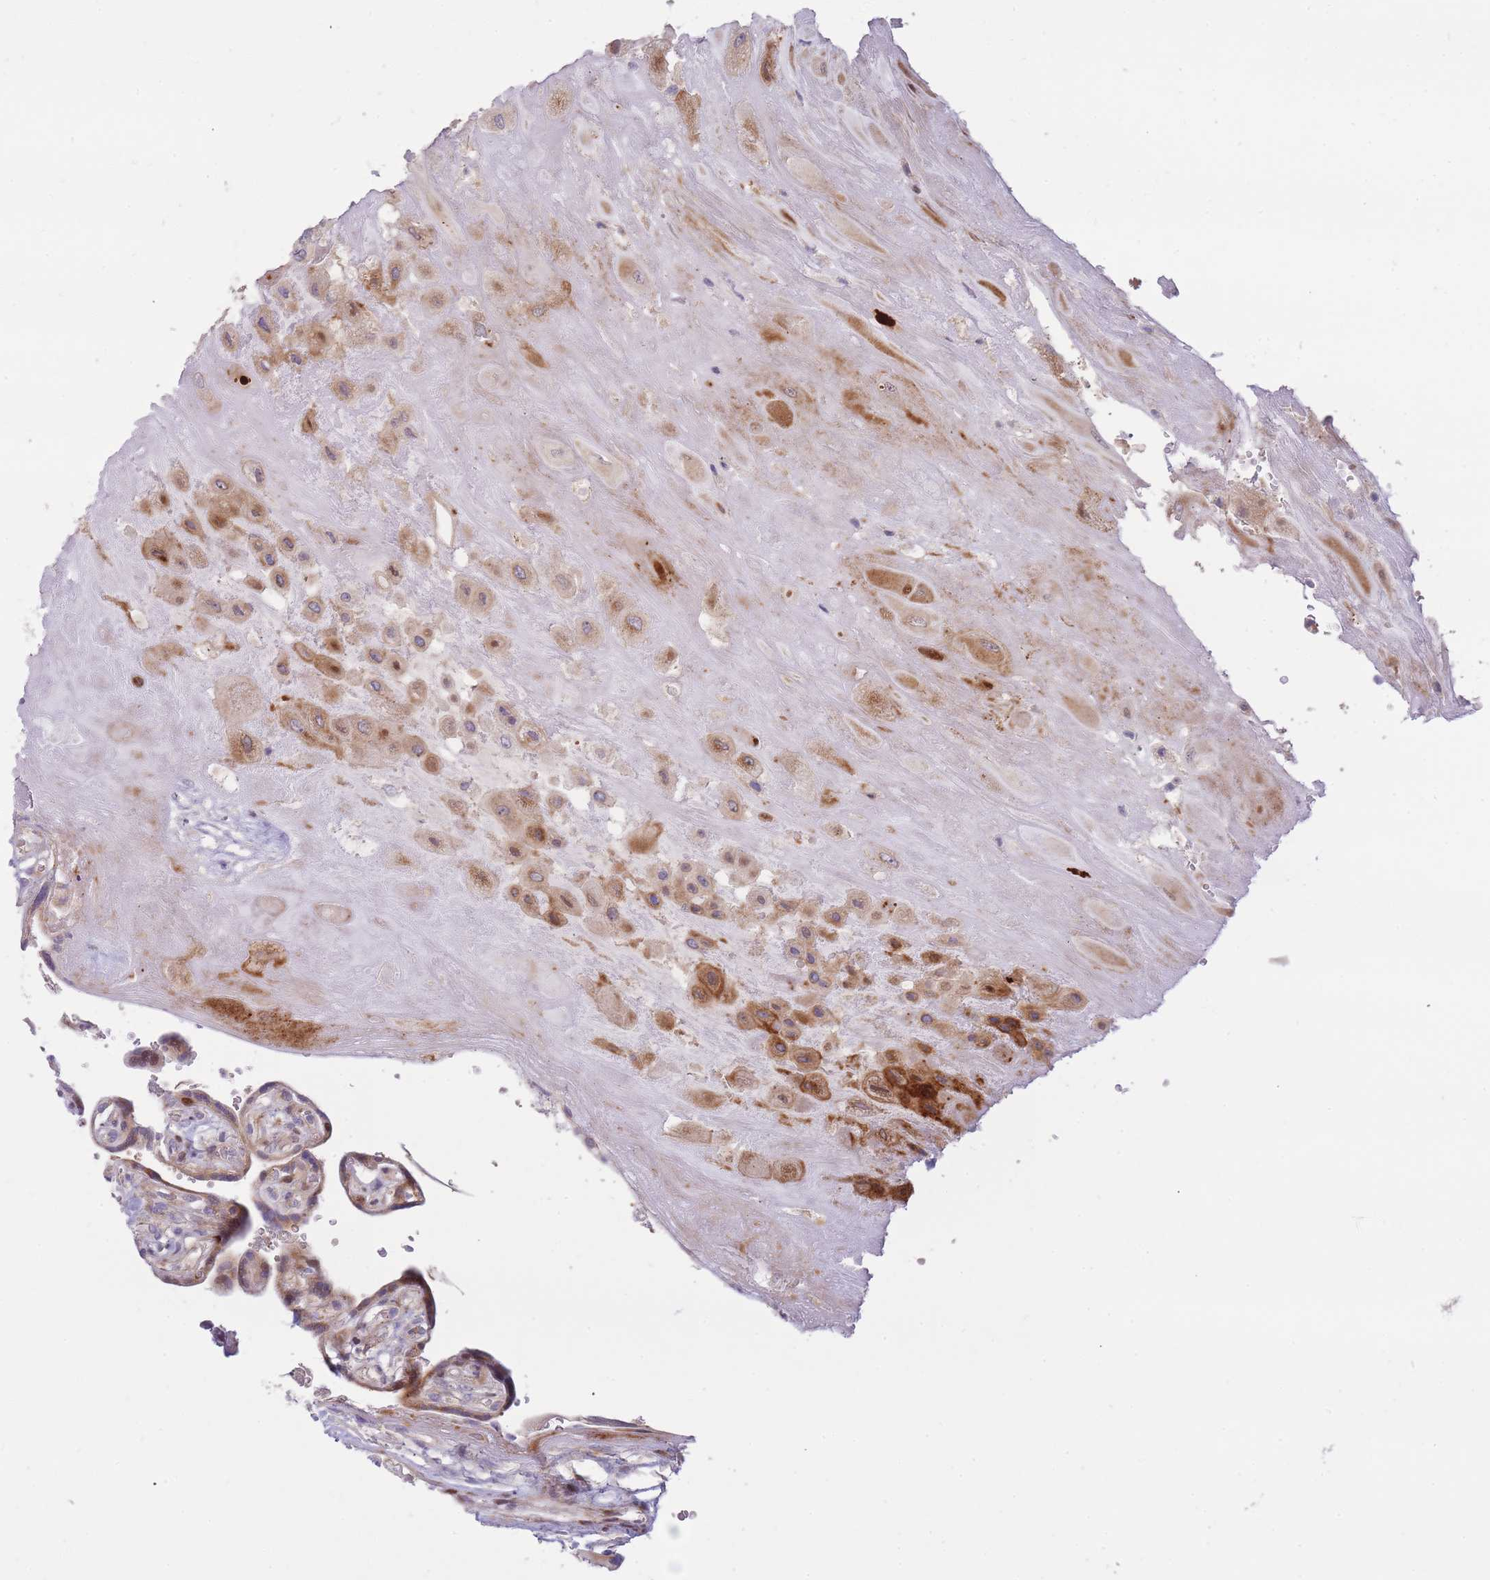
{"staining": {"intensity": "moderate", "quantity": ">75%", "location": "cytoplasmic/membranous"}, "tissue": "placenta", "cell_type": "Decidual cells", "image_type": "normal", "snomed": [{"axis": "morphology", "description": "Normal tissue, NOS"}, {"axis": "topography", "description": "Placenta"}], "caption": "IHC (DAB) staining of normal placenta shows moderate cytoplasmic/membranous protein staining in approximately >75% of decidual cells.", "gene": "ATP5MC2", "patient": {"sex": "female", "age": 32}}